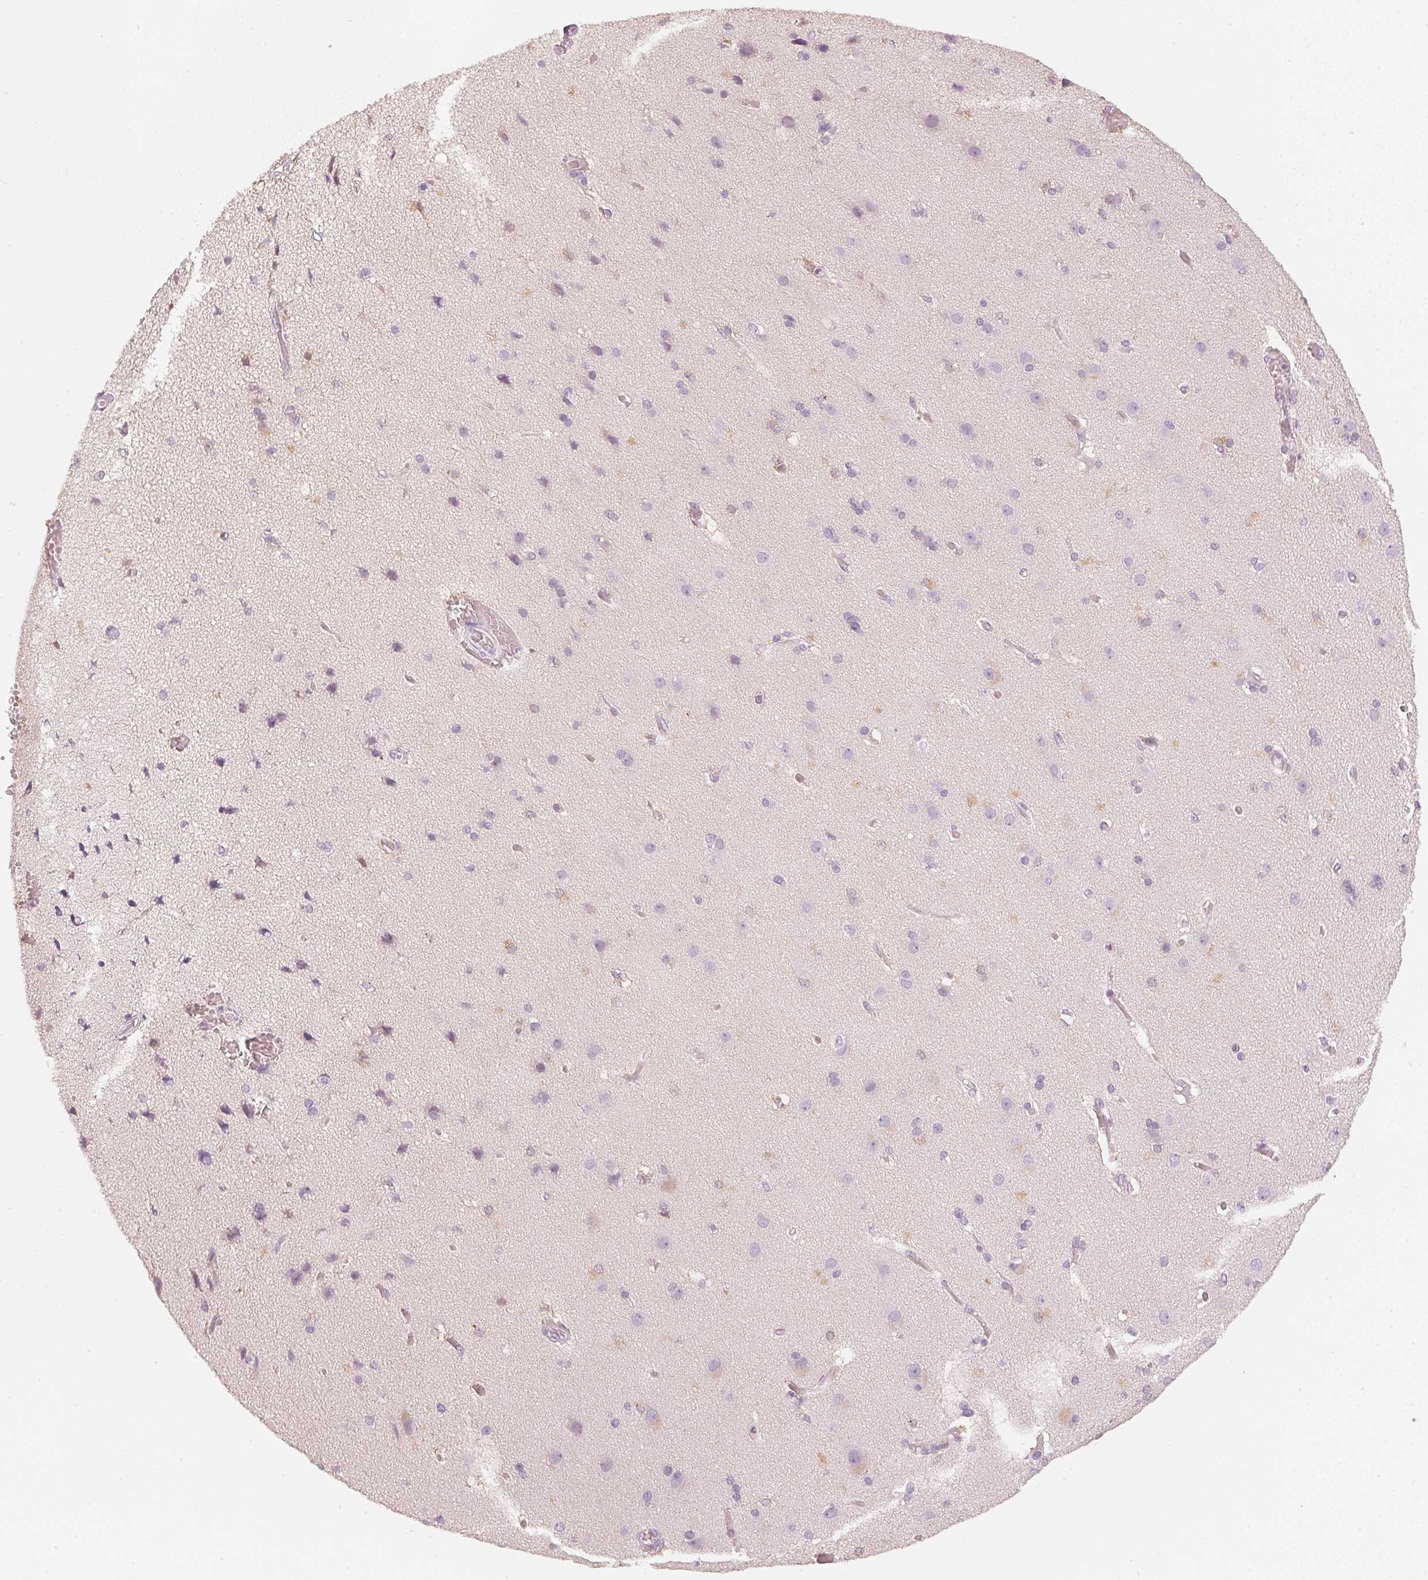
{"staining": {"intensity": "weak", "quantity": "25%-75%", "location": "cytoplasmic/membranous"}, "tissue": "cerebral cortex", "cell_type": "Endothelial cells", "image_type": "normal", "snomed": [{"axis": "morphology", "description": "Normal tissue, NOS"}, {"axis": "morphology", "description": "Glioma, malignant, High grade"}, {"axis": "topography", "description": "Cerebral cortex"}], "caption": "This micrograph reveals IHC staining of normal cerebral cortex, with low weak cytoplasmic/membranous positivity in approximately 25%-75% of endothelial cells.", "gene": "CFAP276", "patient": {"sex": "male", "age": 71}}